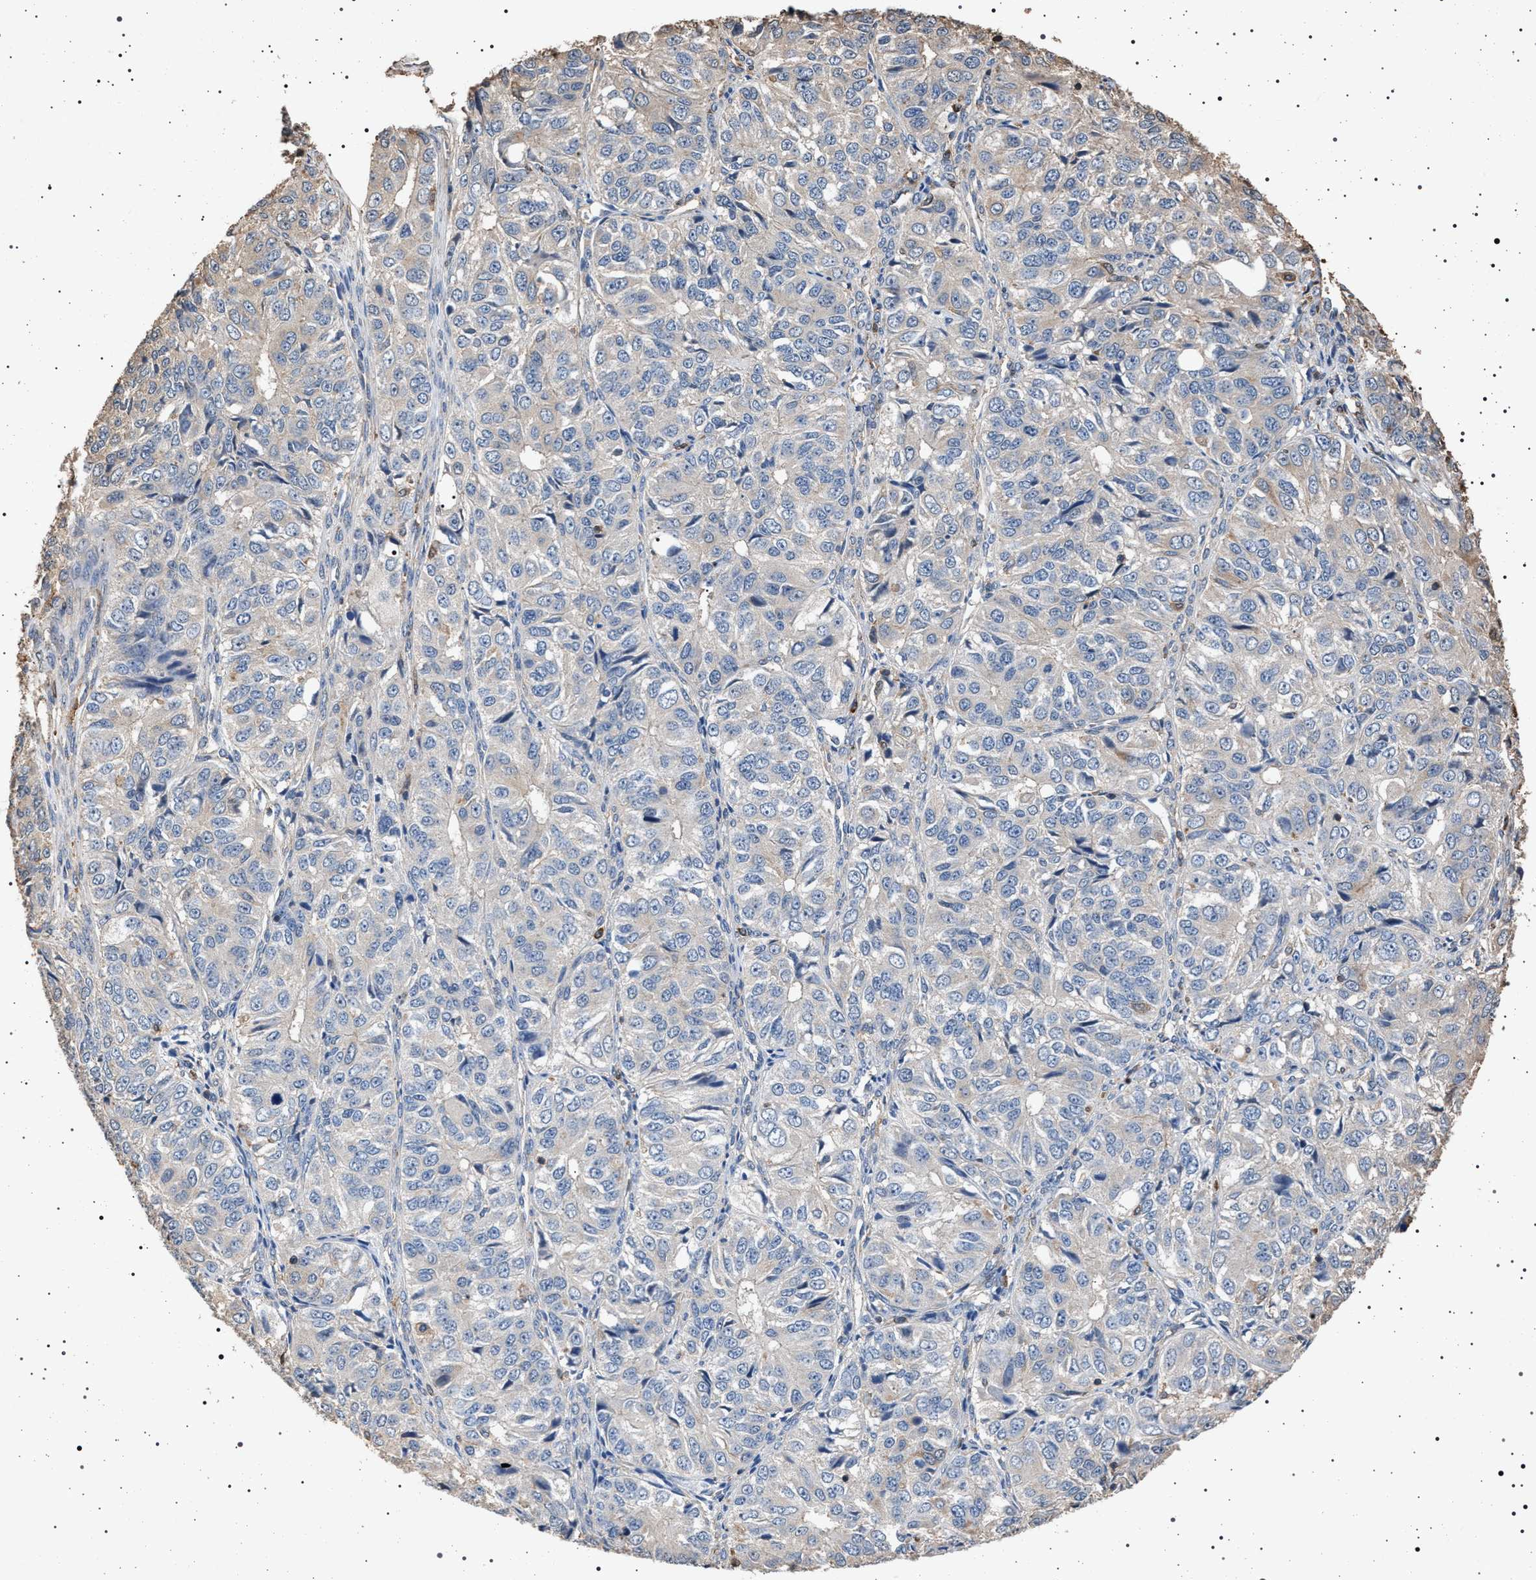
{"staining": {"intensity": "negative", "quantity": "none", "location": "none"}, "tissue": "ovarian cancer", "cell_type": "Tumor cells", "image_type": "cancer", "snomed": [{"axis": "morphology", "description": "Carcinoma, endometroid"}, {"axis": "topography", "description": "Ovary"}], "caption": "Immunohistochemical staining of ovarian cancer (endometroid carcinoma) reveals no significant expression in tumor cells.", "gene": "SMAP2", "patient": {"sex": "female", "age": 51}}